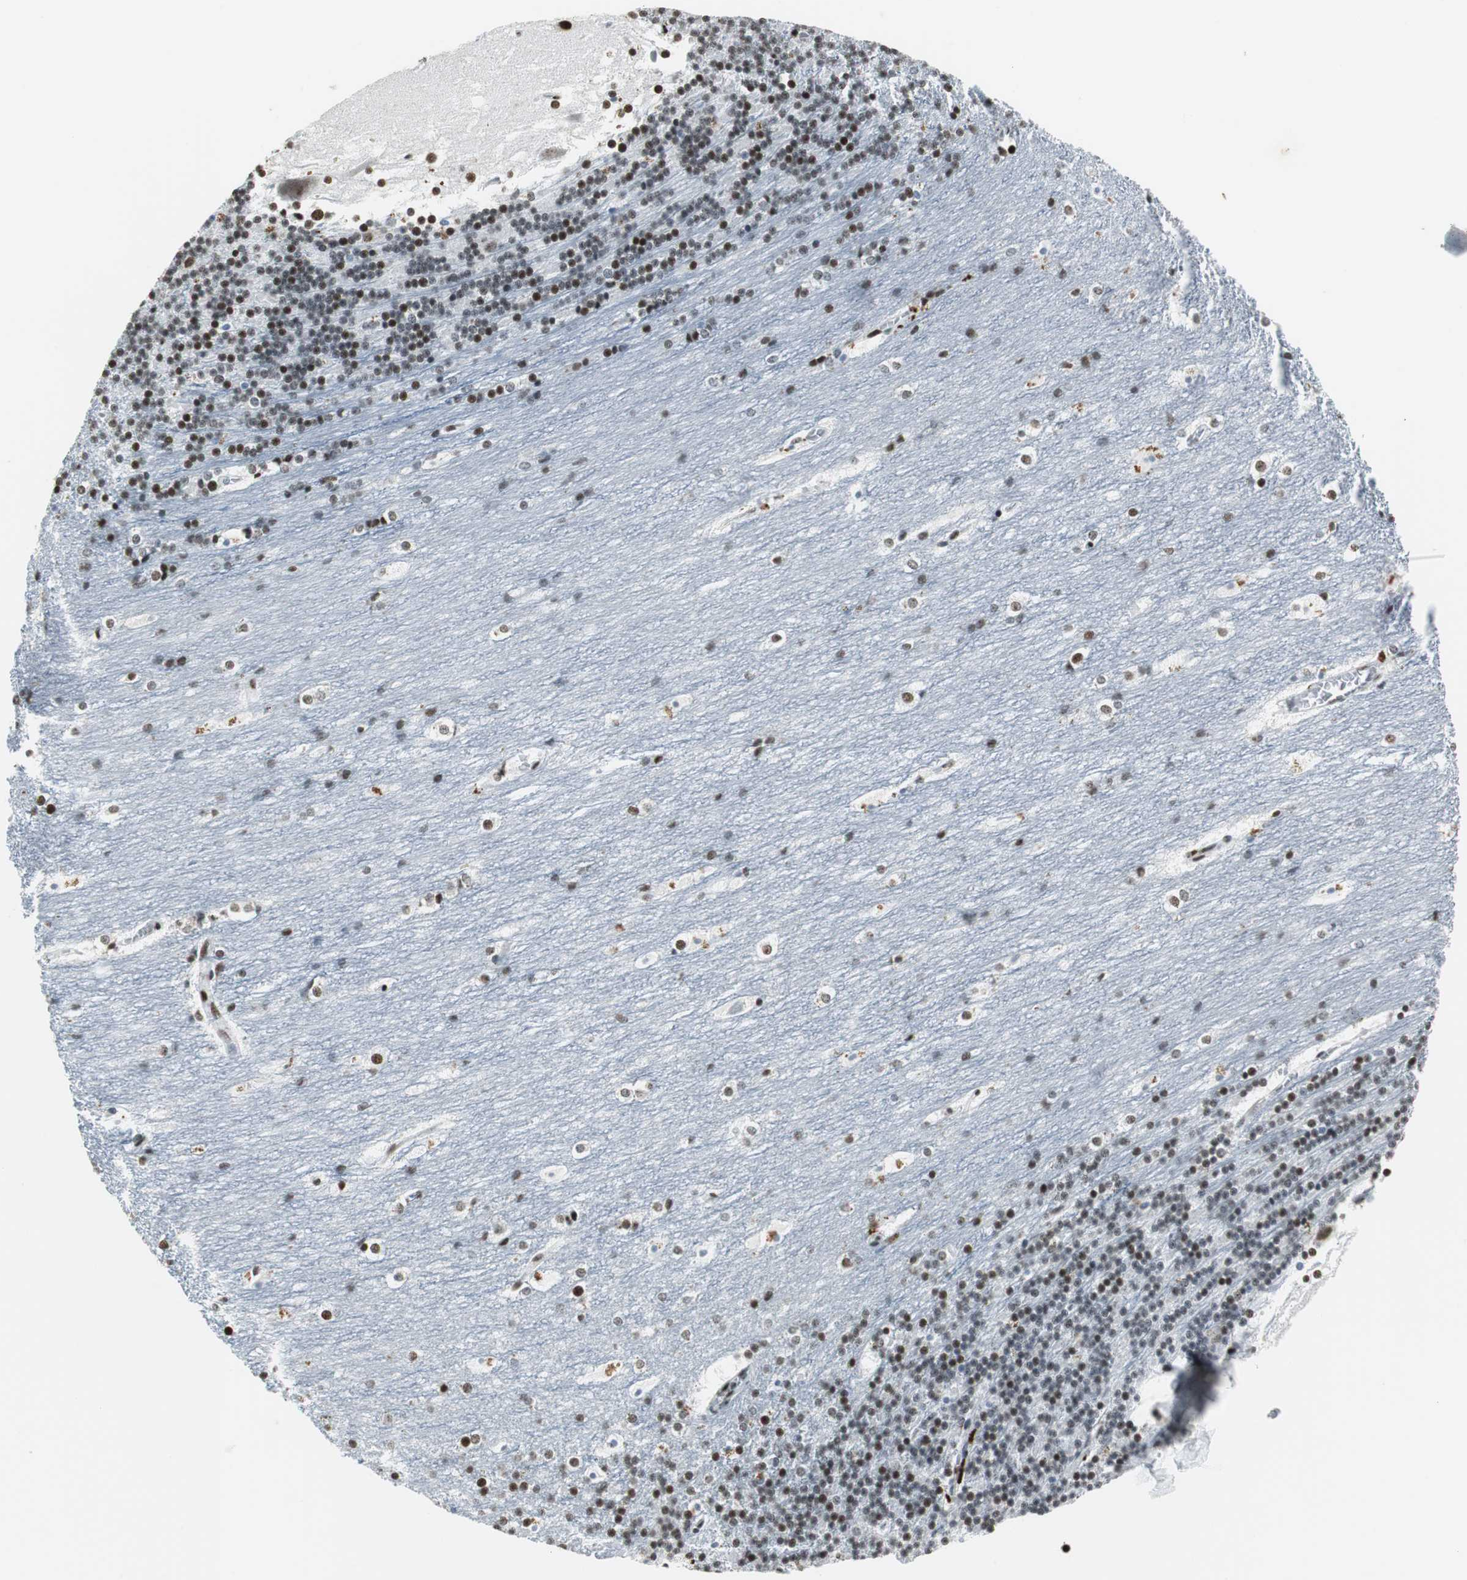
{"staining": {"intensity": "moderate", "quantity": "25%-75%", "location": "nuclear"}, "tissue": "cerebellum", "cell_type": "Cells in granular layer", "image_type": "normal", "snomed": [{"axis": "morphology", "description": "Normal tissue, NOS"}, {"axis": "topography", "description": "Cerebellum"}], "caption": "Protein expression analysis of normal cerebellum demonstrates moderate nuclear positivity in approximately 25%-75% of cells in granular layer.", "gene": "RBBP4", "patient": {"sex": "female", "age": 19}}